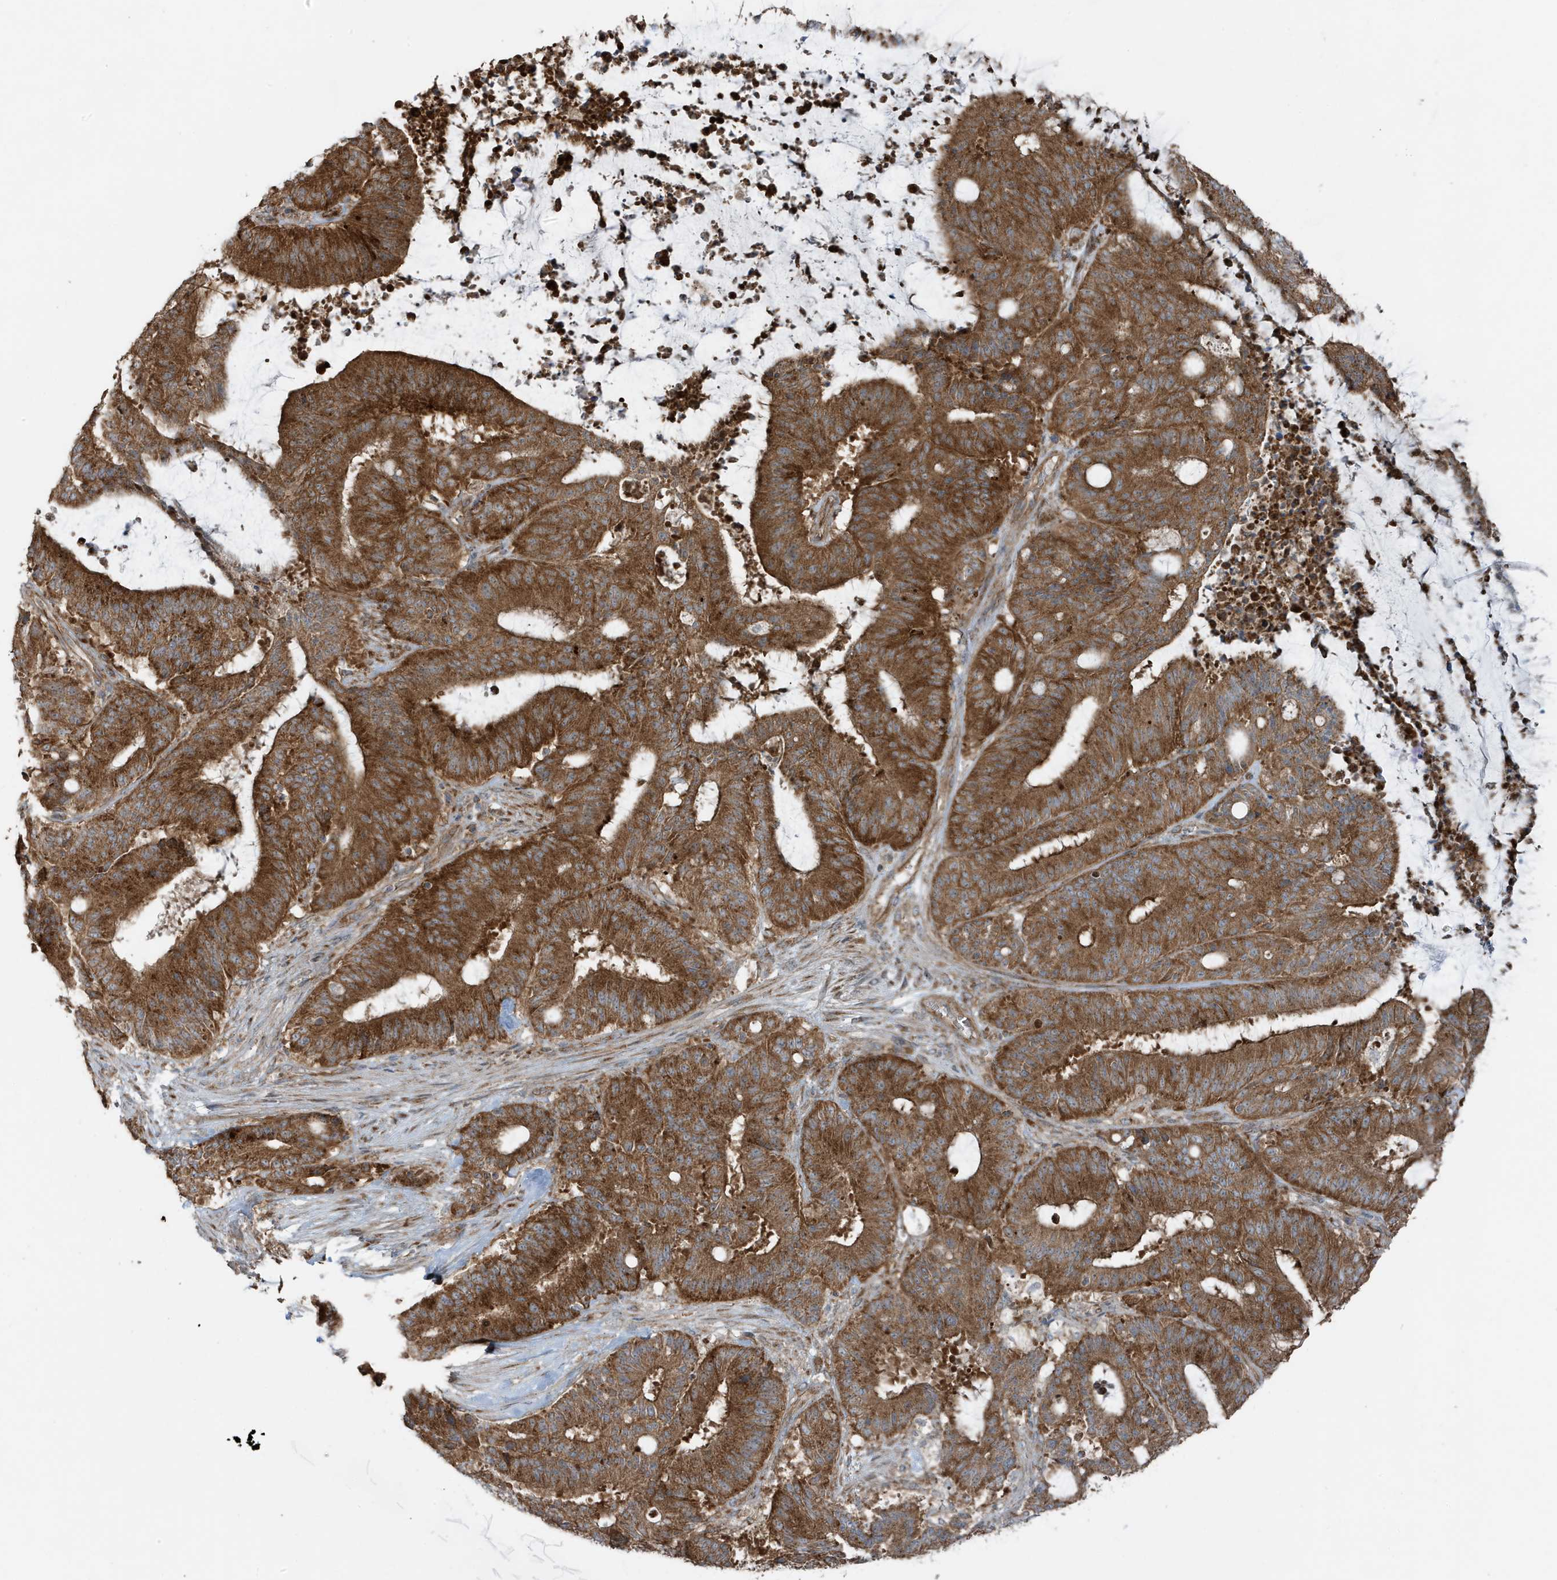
{"staining": {"intensity": "strong", "quantity": ">75%", "location": "cytoplasmic/membranous"}, "tissue": "liver cancer", "cell_type": "Tumor cells", "image_type": "cancer", "snomed": [{"axis": "morphology", "description": "Normal tissue, NOS"}, {"axis": "morphology", "description": "Cholangiocarcinoma"}, {"axis": "topography", "description": "Liver"}, {"axis": "topography", "description": "Peripheral nerve tissue"}], "caption": "DAB (3,3'-diaminobenzidine) immunohistochemical staining of liver cholangiocarcinoma shows strong cytoplasmic/membranous protein staining in approximately >75% of tumor cells.", "gene": "GOLGA4", "patient": {"sex": "female", "age": 73}}